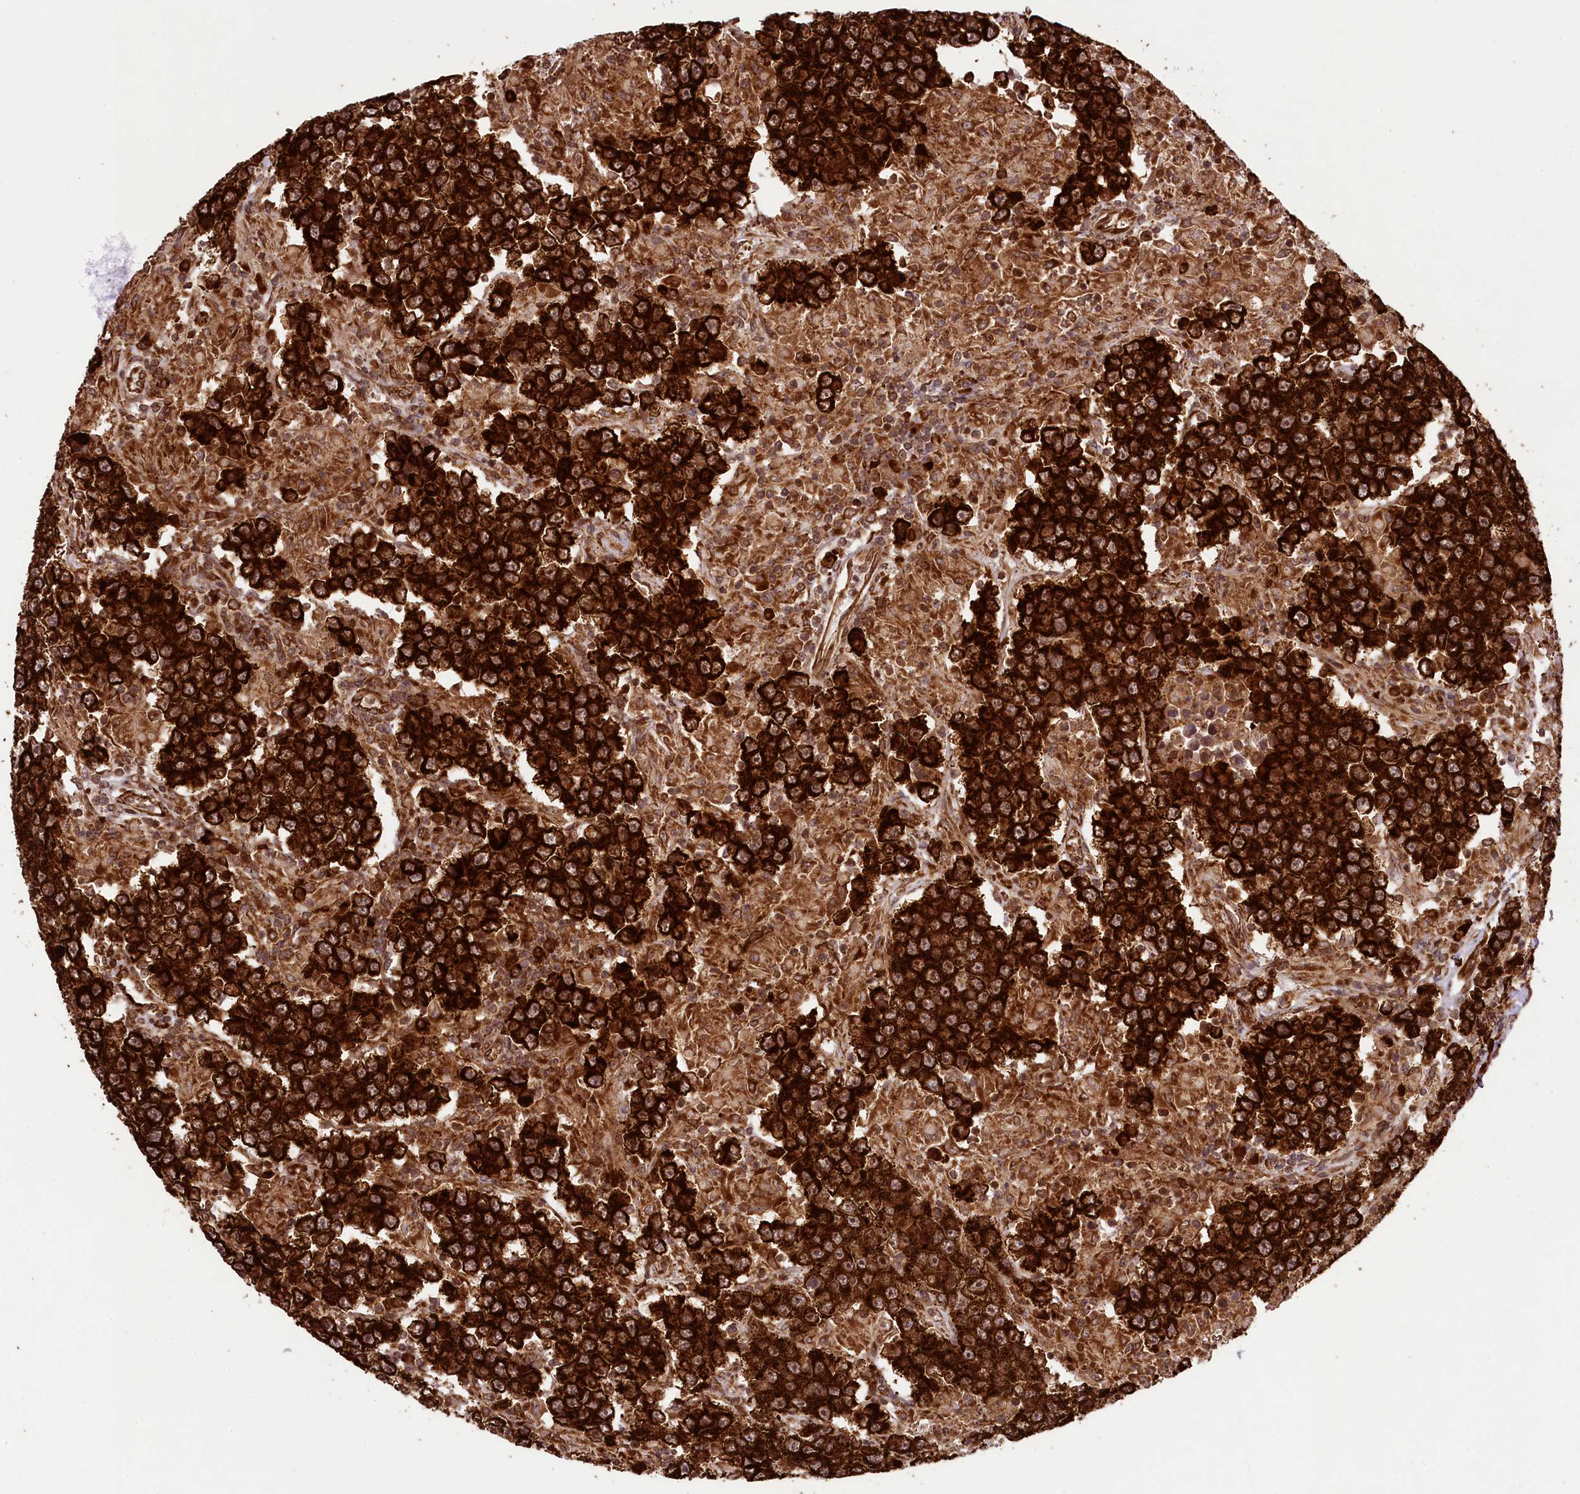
{"staining": {"intensity": "strong", "quantity": ">75%", "location": "cytoplasmic/membranous,nuclear"}, "tissue": "testis cancer", "cell_type": "Tumor cells", "image_type": "cancer", "snomed": [{"axis": "morphology", "description": "Normal tissue, NOS"}, {"axis": "morphology", "description": "Urothelial carcinoma, High grade"}, {"axis": "morphology", "description": "Seminoma, NOS"}, {"axis": "morphology", "description": "Carcinoma, Embryonal, NOS"}, {"axis": "topography", "description": "Urinary bladder"}, {"axis": "topography", "description": "Testis"}], "caption": "The micrograph exhibits staining of testis cancer, revealing strong cytoplasmic/membranous and nuclear protein staining (brown color) within tumor cells. (IHC, brightfield microscopy, high magnification).", "gene": "LARP4", "patient": {"sex": "male", "age": 41}}